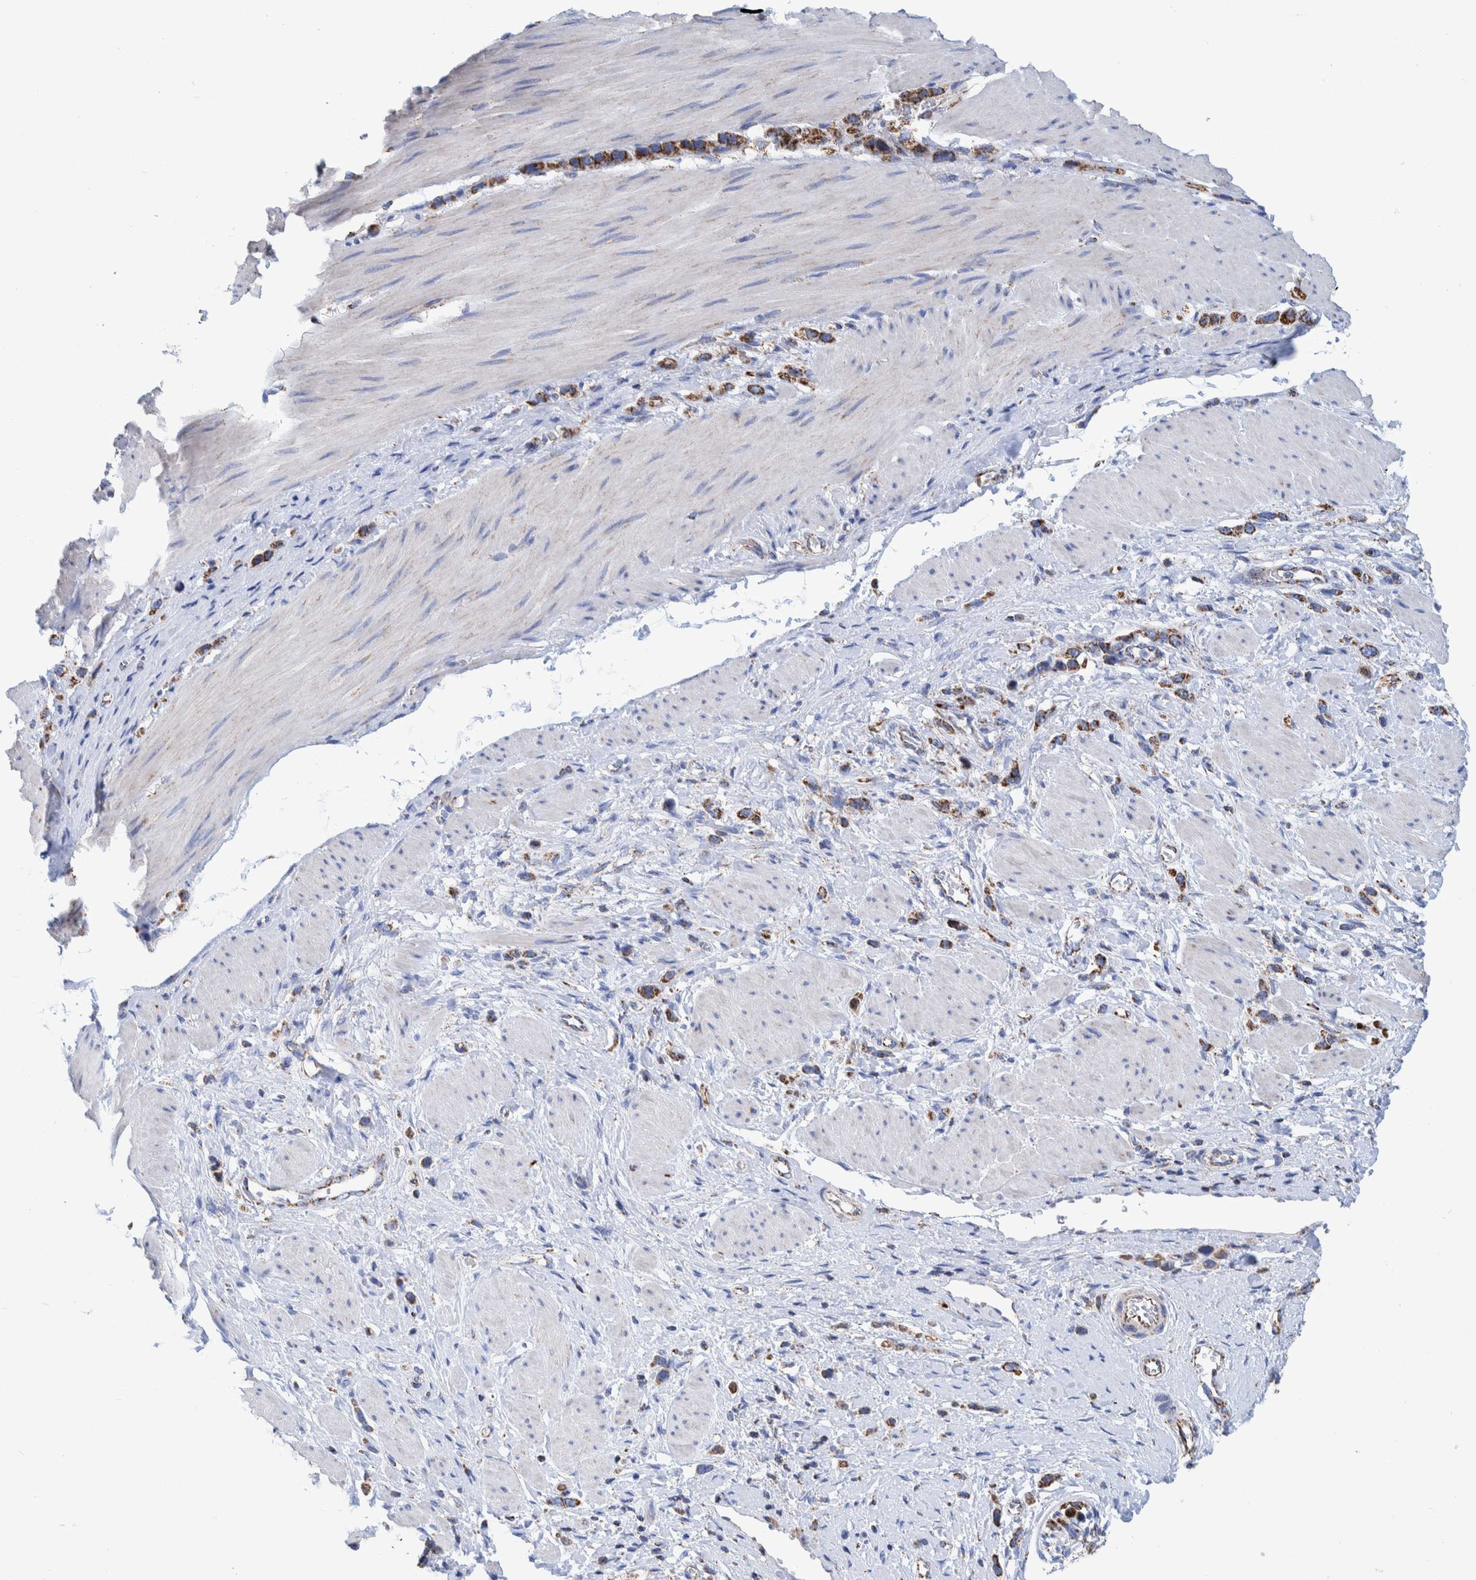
{"staining": {"intensity": "moderate", "quantity": ">75%", "location": "cytoplasmic/membranous"}, "tissue": "stomach cancer", "cell_type": "Tumor cells", "image_type": "cancer", "snomed": [{"axis": "morphology", "description": "Adenocarcinoma, NOS"}, {"axis": "topography", "description": "Stomach"}], "caption": "Immunohistochemical staining of human stomach adenocarcinoma exhibits medium levels of moderate cytoplasmic/membranous protein staining in approximately >75% of tumor cells.", "gene": "DECR1", "patient": {"sex": "female", "age": 65}}